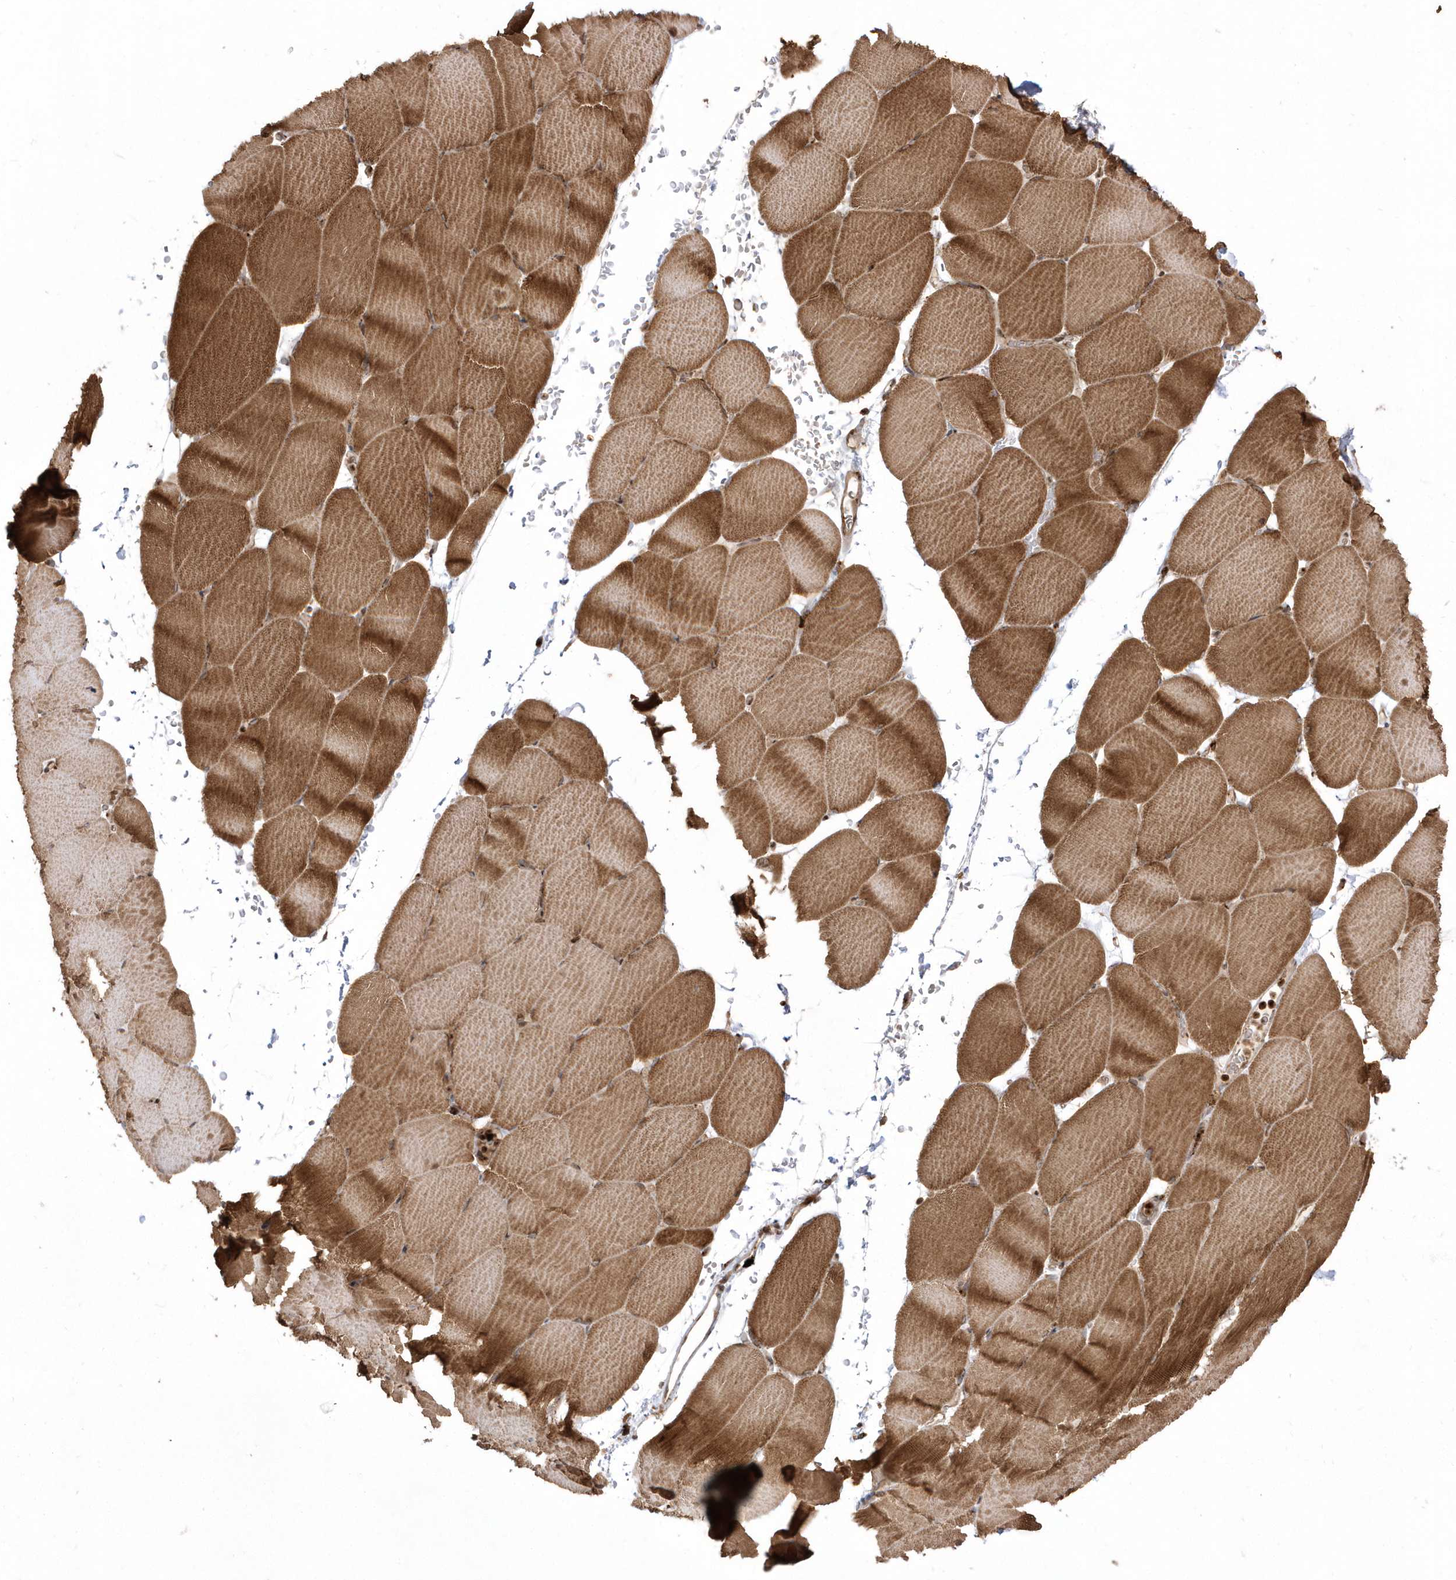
{"staining": {"intensity": "strong", "quantity": "25%-75%", "location": "cytoplasmic/membranous,nuclear"}, "tissue": "skeletal muscle", "cell_type": "Myocytes", "image_type": "normal", "snomed": [{"axis": "morphology", "description": "Normal tissue, NOS"}, {"axis": "topography", "description": "Skeletal muscle"}, {"axis": "topography", "description": "Parathyroid gland"}], "caption": "Approximately 25%-75% of myocytes in normal human skeletal muscle reveal strong cytoplasmic/membranous,nuclear protein staining as visualized by brown immunohistochemical staining.", "gene": "EPC2", "patient": {"sex": "female", "age": 37}}